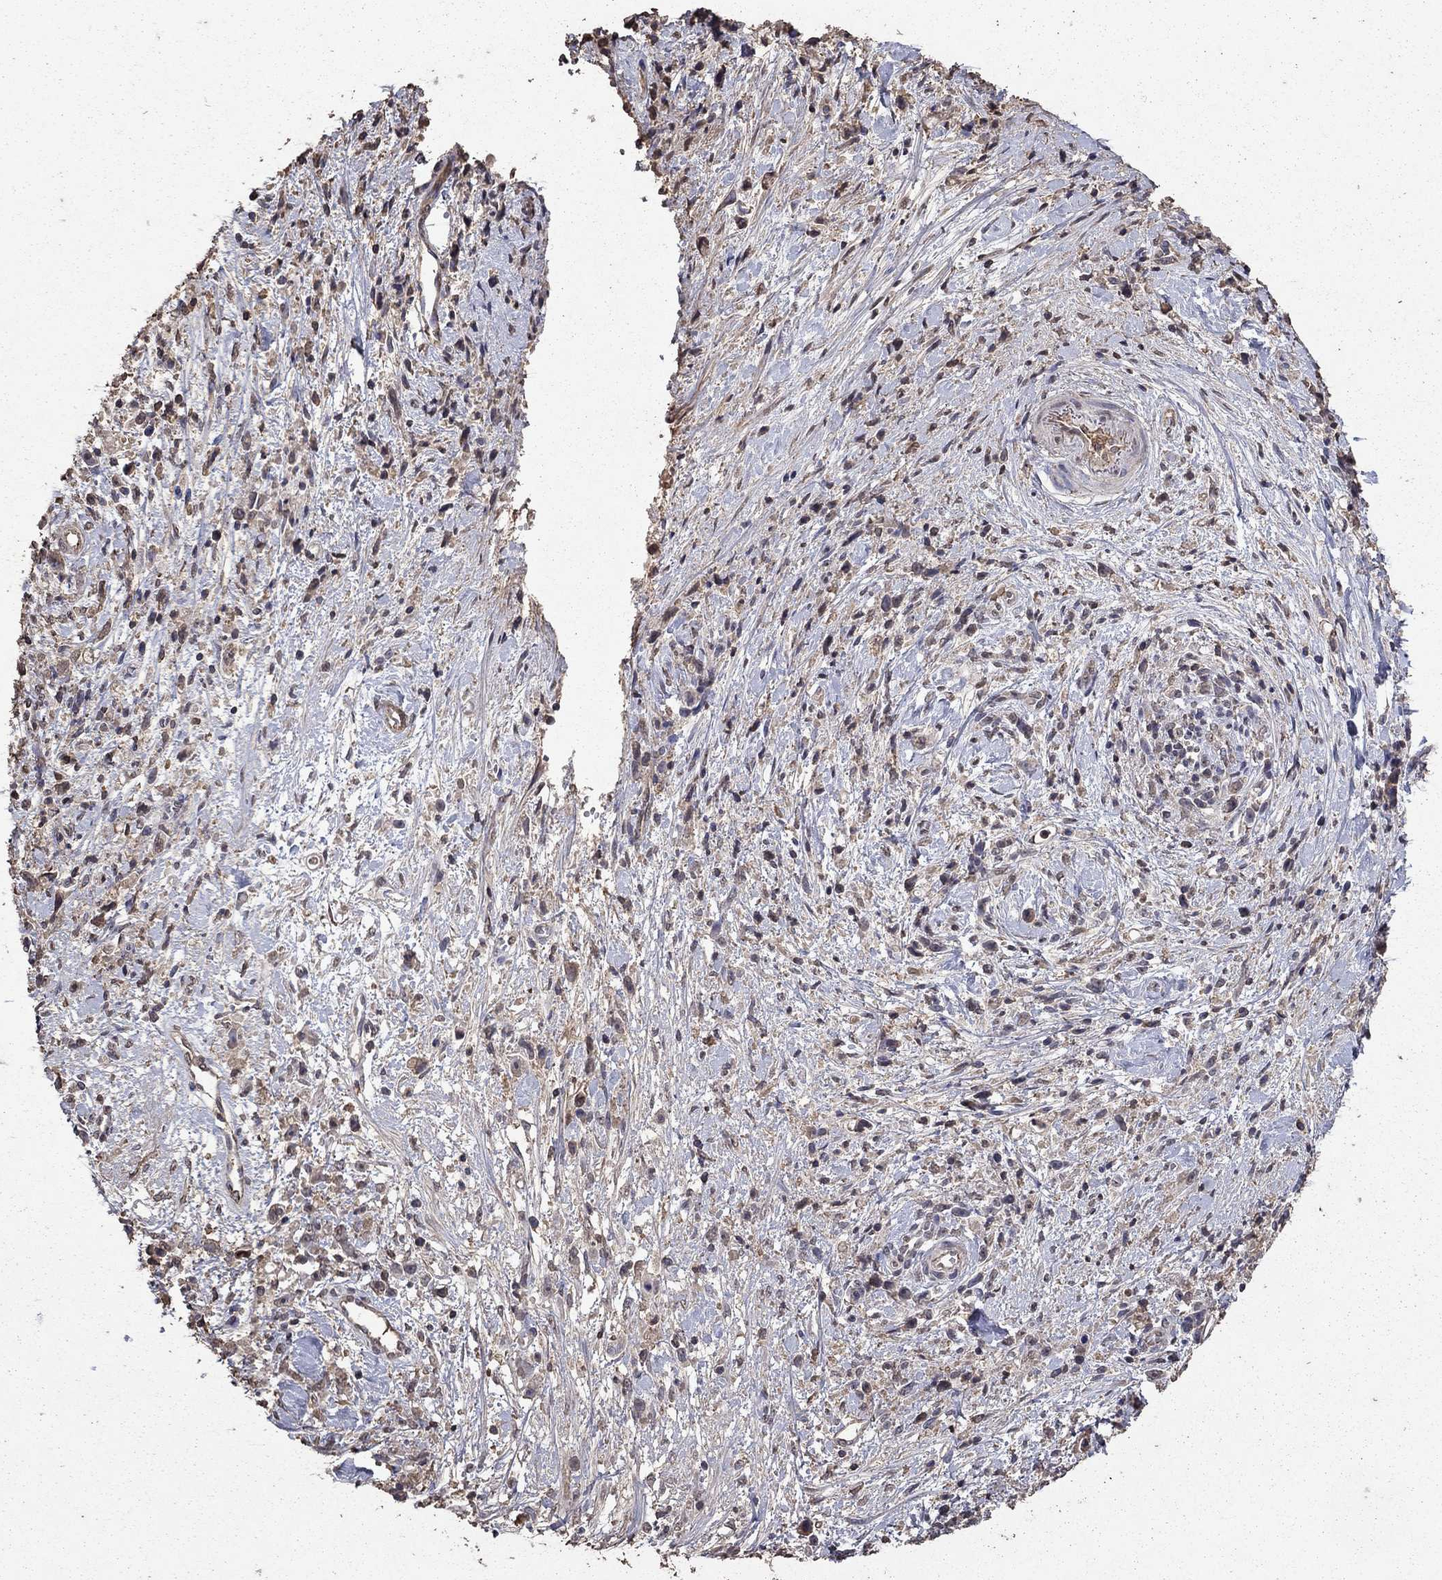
{"staining": {"intensity": "weak", "quantity": "25%-75%", "location": "cytoplasmic/membranous"}, "tissue": "stomach cancer", "cell_type": "Tumor cells", "image_type": "cancer", "snomed": [{"axis": "morphology", "description": "Adenocarcinoma, NOS"}, {"axis": "topography", "description": "Stomach"}], "caption": "Weak cytoplasmic/membranous protein staining is present in about 25%-75% of tumor cells in stomach cancer (adenocarcinoma).", "gene": "SERPINA5", "patient": {"sex": "female", "age": 59}}